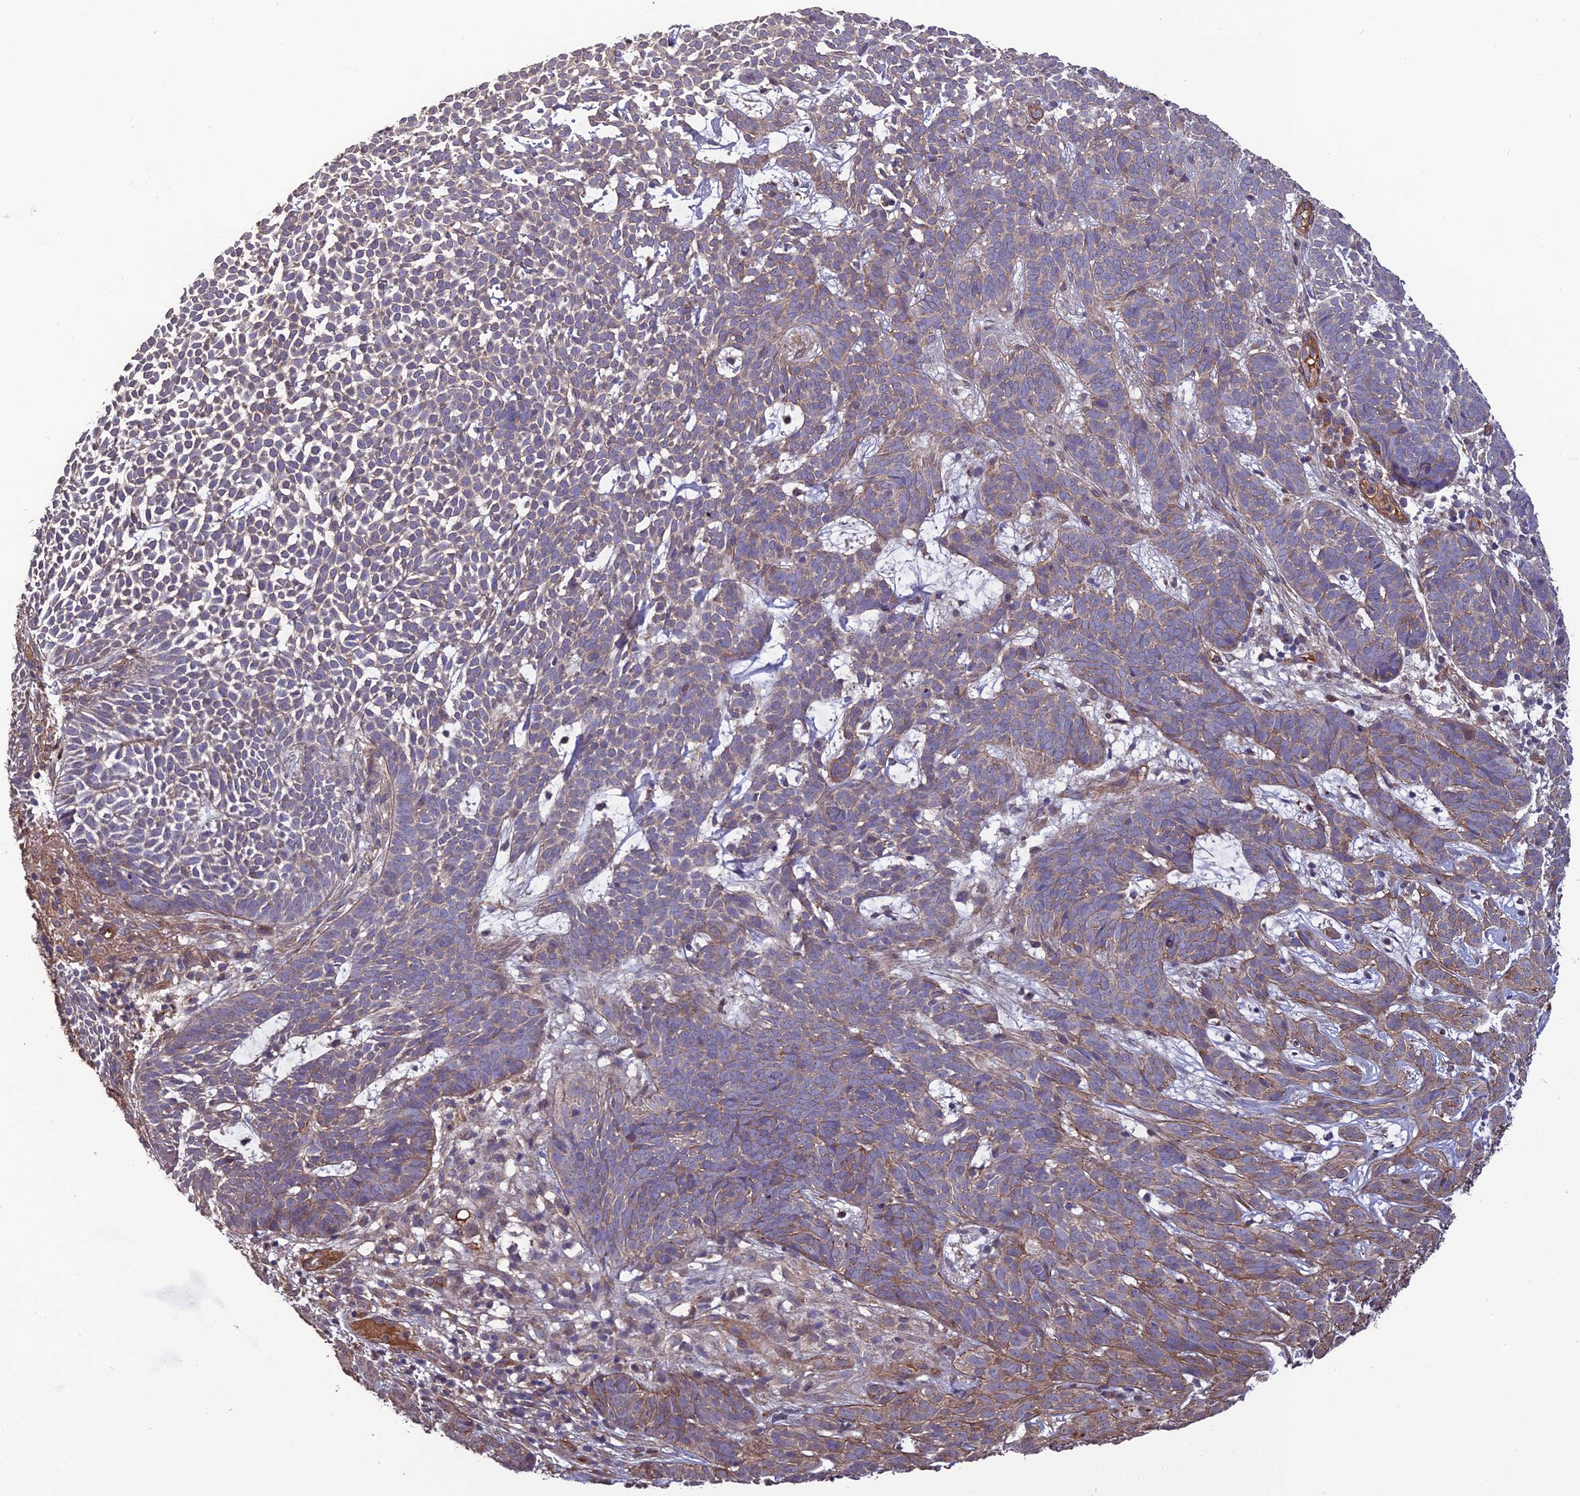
{"staining": {"intensity": "weak", "quantity": "25%-75%", "location": "cytoplasmic/membranous"}, "tissue": "skin cancer", "cell_type": "Tumor cells", "image_type": "cancer", "snomed": [{"axis": "morphology", "description": "Basal cell carcinoma"}, {"axis": "topography", "description": "Skin"}], "caption": "Weak cytoplasmic/membranous protein positivity is identified in about 25%-75% of tumor cells in skin cancer. Using DAB (brown) and hematoxylin (blue) stains, captured at high magnification using brightfield microscopy.", "gene": "ATP6V0A2", "patient": {"sex": "female", "age": 78}}